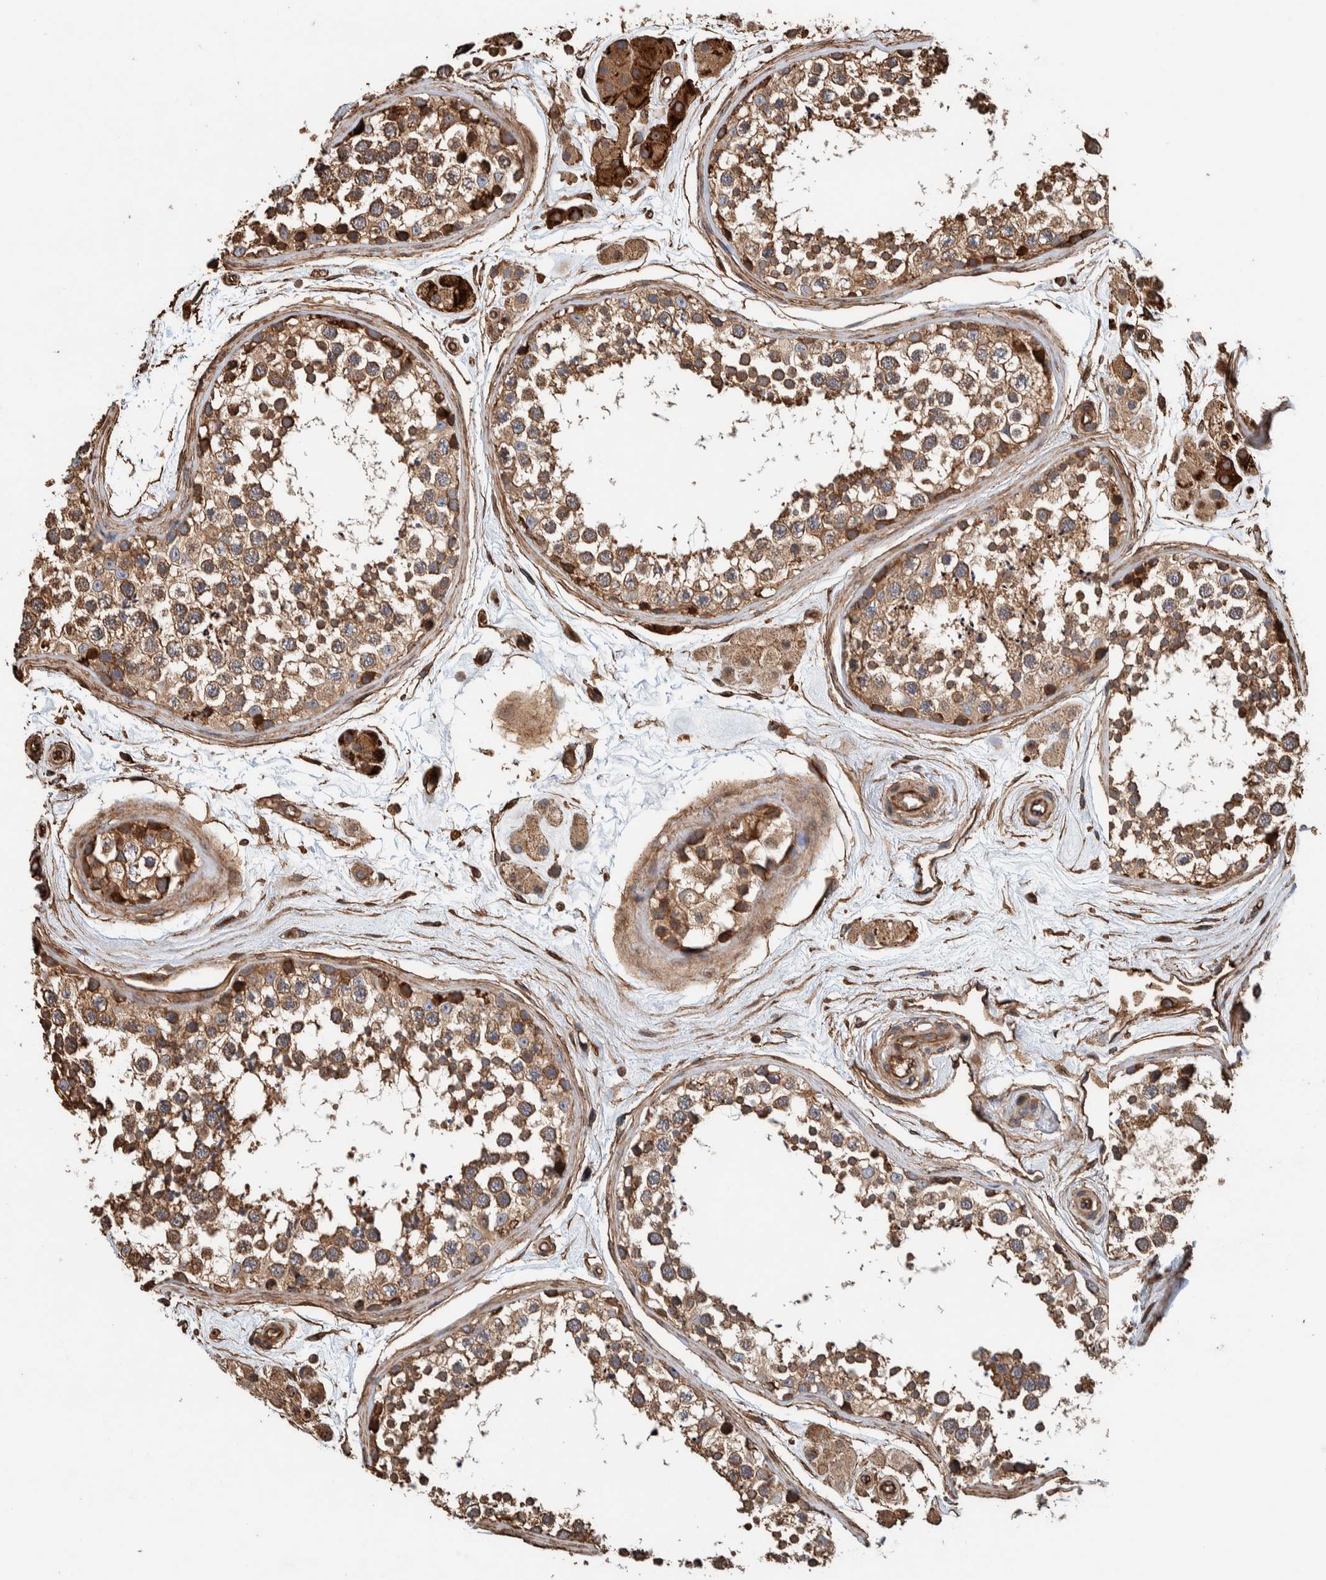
{"staining": {"intensity": "moderate", "quantity": ">75%", "location": "cytoplasmic/membranous"}, "tissue": "testis", "cell_type": "Cells in seminiferous ducts", "image_type": "normal", "snomed": [{"axis": "morphology", "description": "Normal tissue, NOS"}, {"axis": "topography", "description": "Testis"}], "caption": "This image reveals normal testis stained with immunohistochemistry (IHC) to label a protein in brown. The cytoplasmic/membranous of cells in seminiferous ducts show moderate positivity for the protein. Nuclei are counter-stained blue.", "gene": "PKD1L1", "patient": {"sex": "male", "age": 56}}